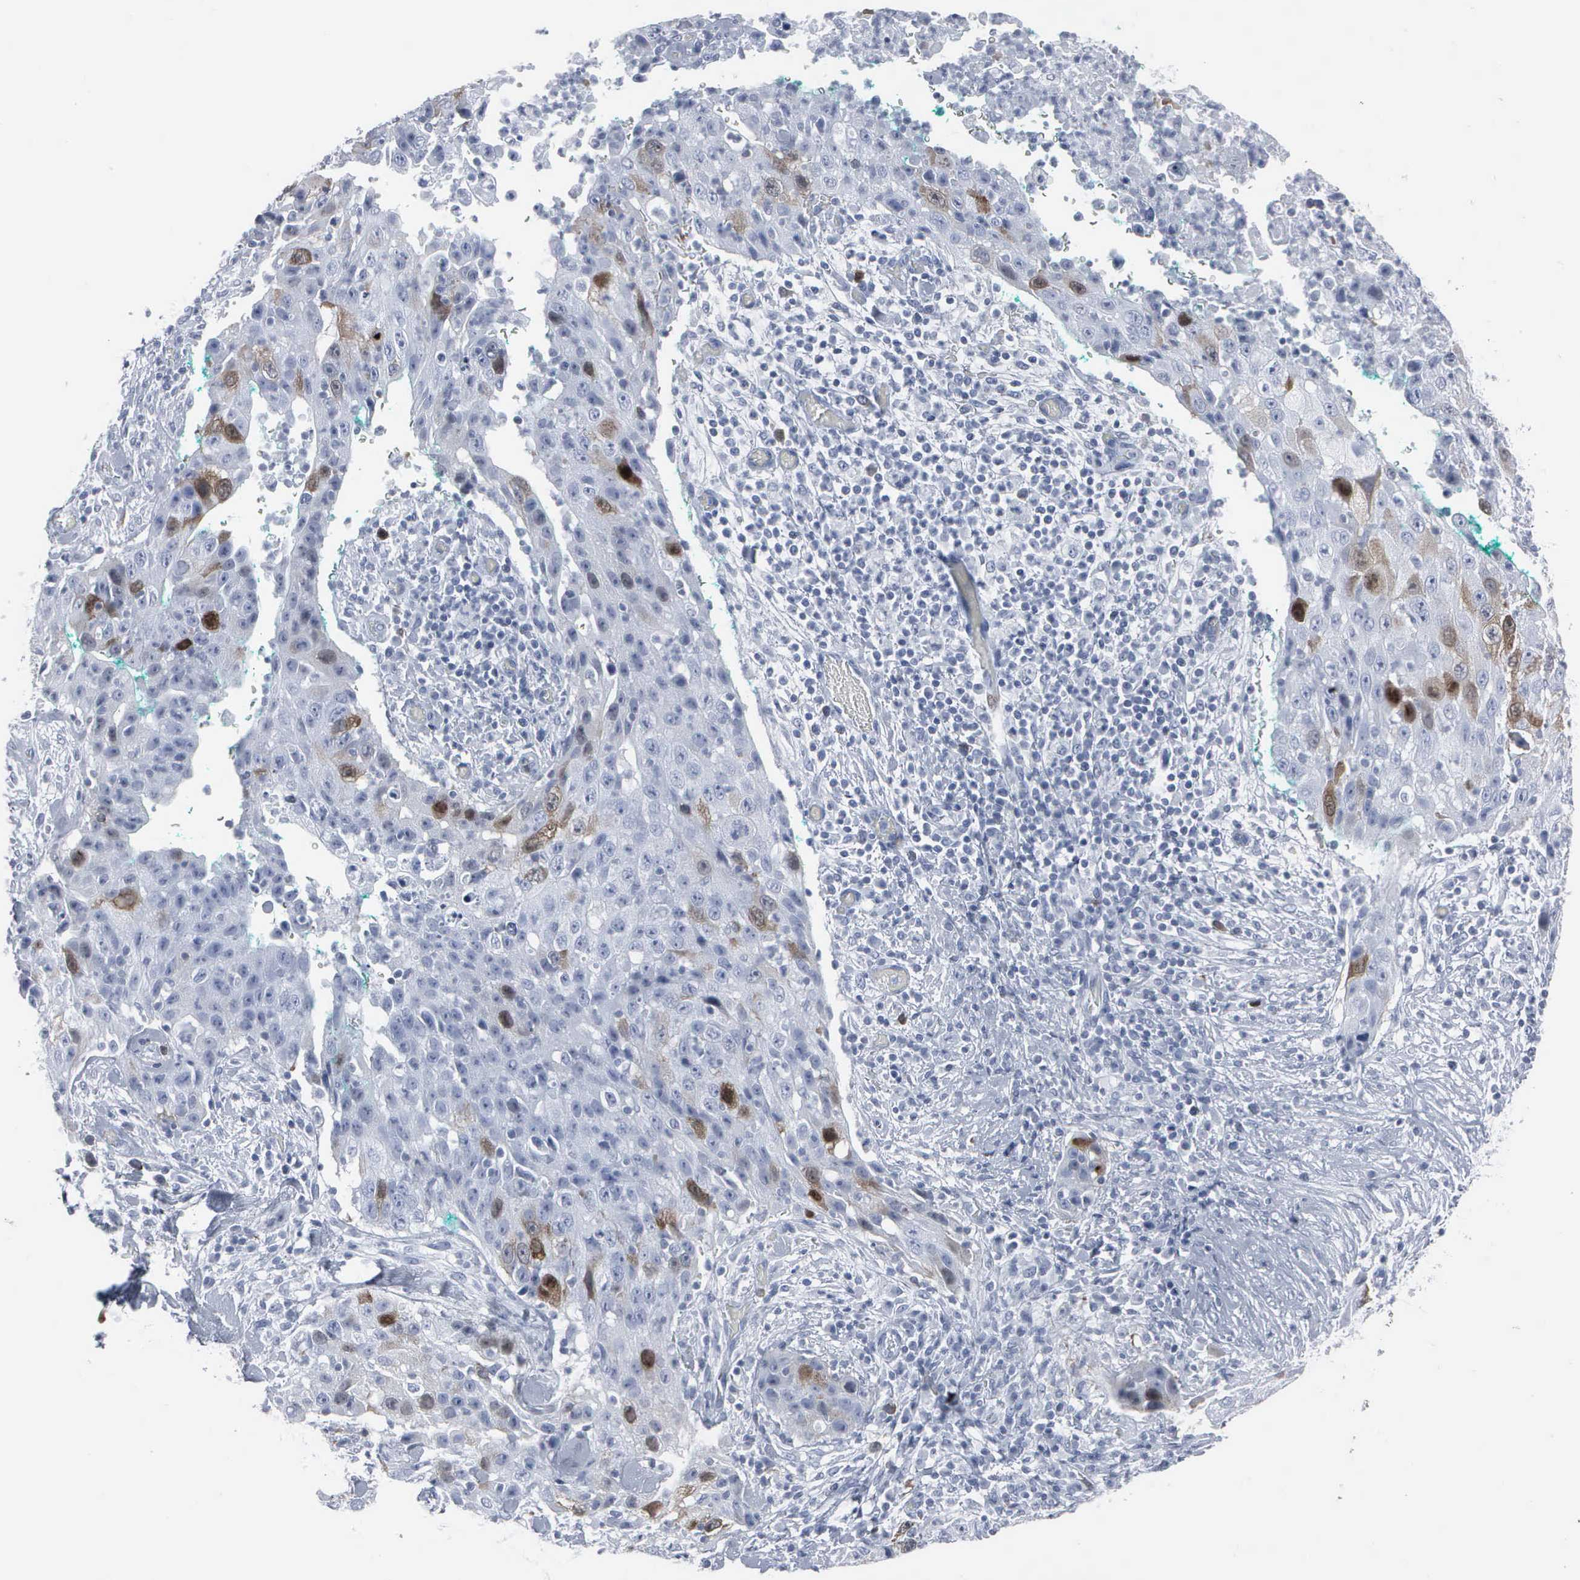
{"staining": {"intensity": "moderate", "quantity": "<25%", "location": "cytoplasmic/membranous,nuclear"}, "tissue": "lung cancer", "cell_type": "Tumor cells", "image_type": "cancer", "snomed": [{"axis": "morphology", "description": "Squamous cell carcinoma, NOS"}, {"axis": "topography", "description": "Lung"}], "caption": "Protein staining exhibits moderate cytoplasmic/membranous and nuclear expression in about <25% of tumor cells in squamous cell carcinoma (lung).", "gene": "CCNB1", "patient": {"sex": "male", "age": 64}}